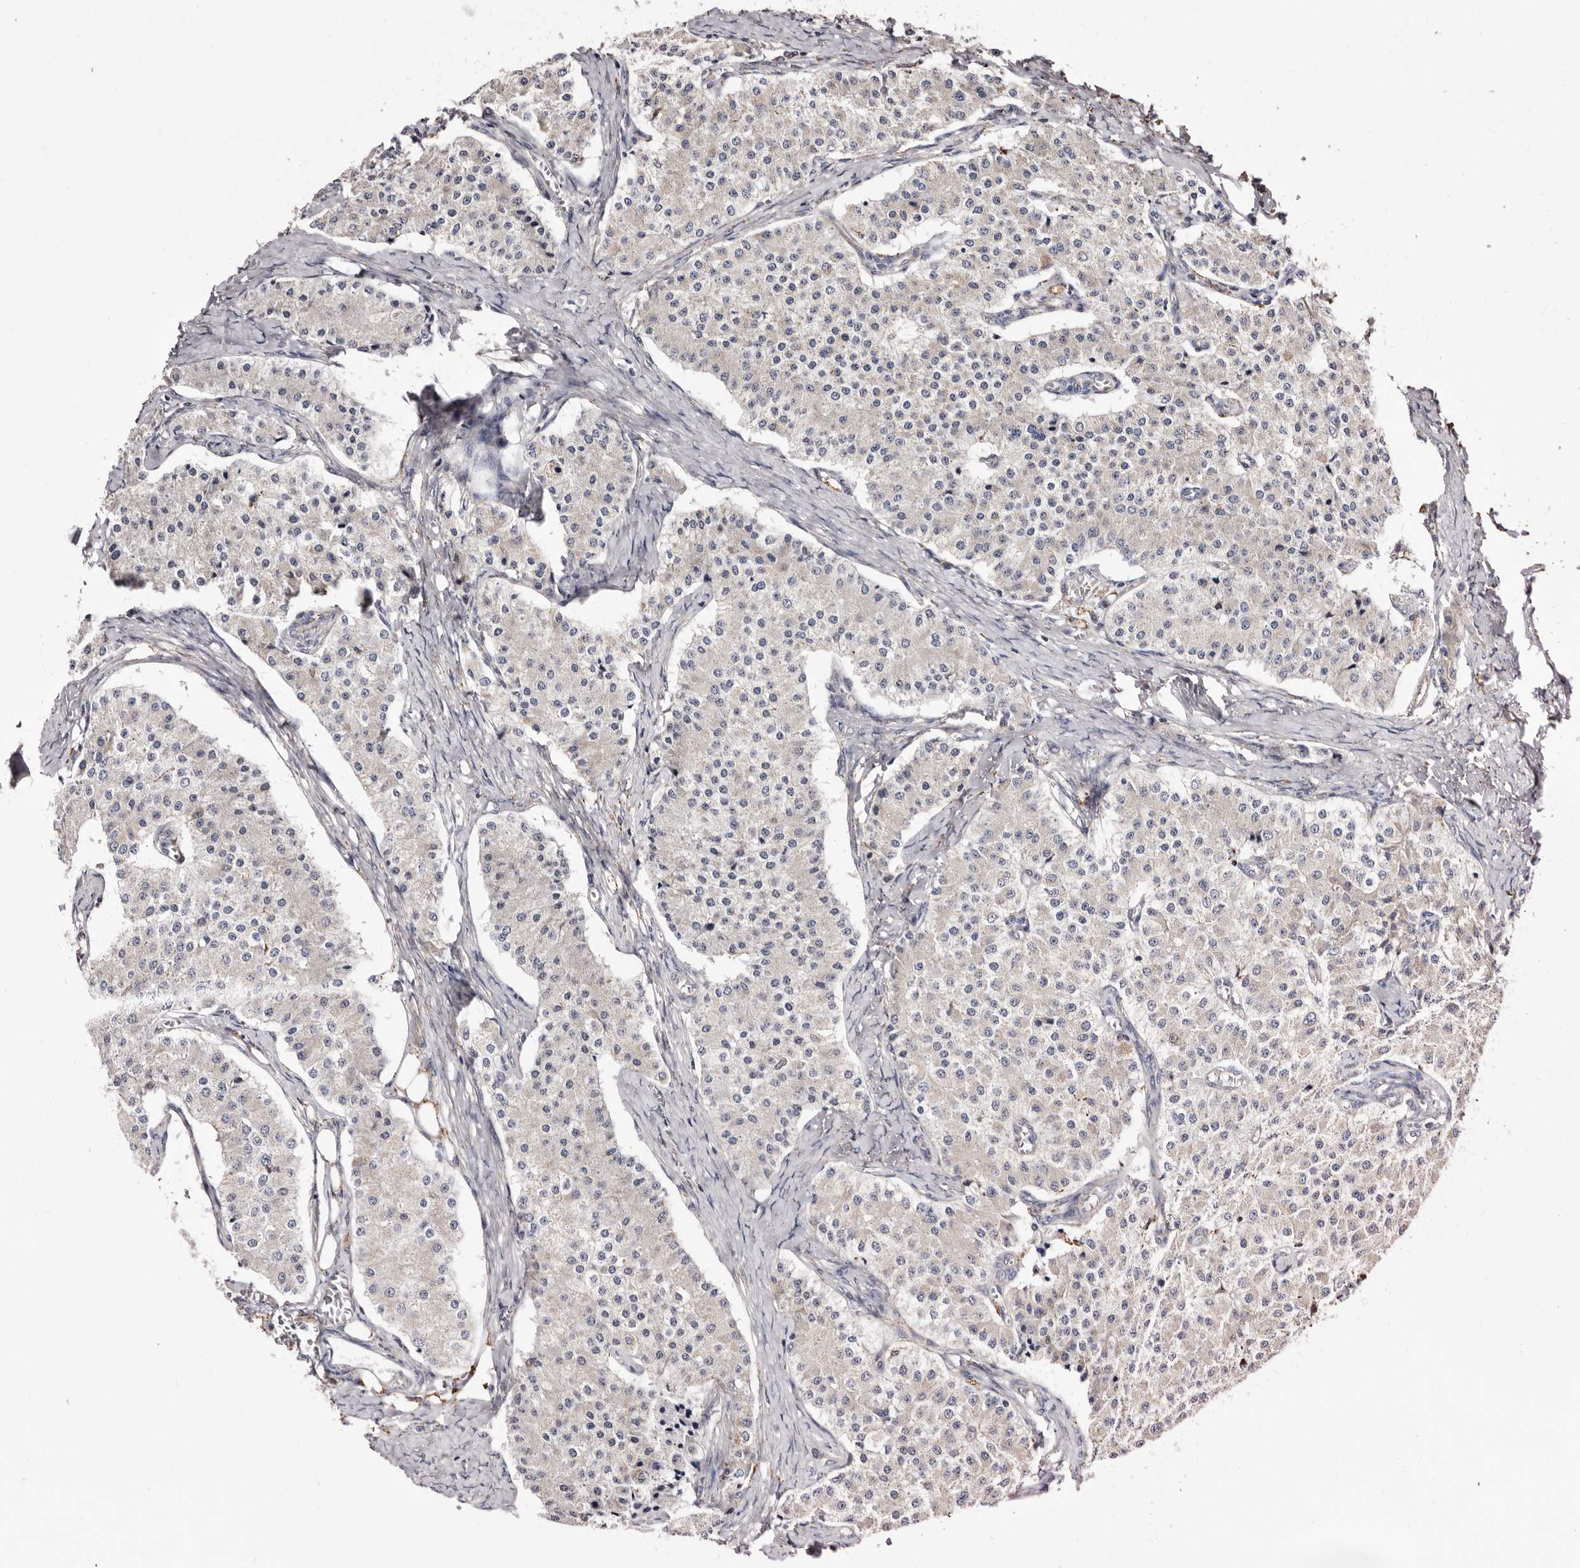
{"staining": {"intensity": "negative", "quantity": "none", "location": "none"}, "tissue": "carcinoid", "cell_type": "Tumor cells", "image_type": "cancer", "snomed": [{"axis": "morphology", "description": "Carcinoid, malignant, NOS"}, {"axis": "topography", "description": "Colon"}], "caption": "This photomicrograph is of malignant carcinoid stained with immunohistochemistry to label a protein in brown with the nuclei are counter-stained blue. There is no staining in tumor cells.", "gene": "LUZP1", "patient": {"sex": "female", "age": 52}}